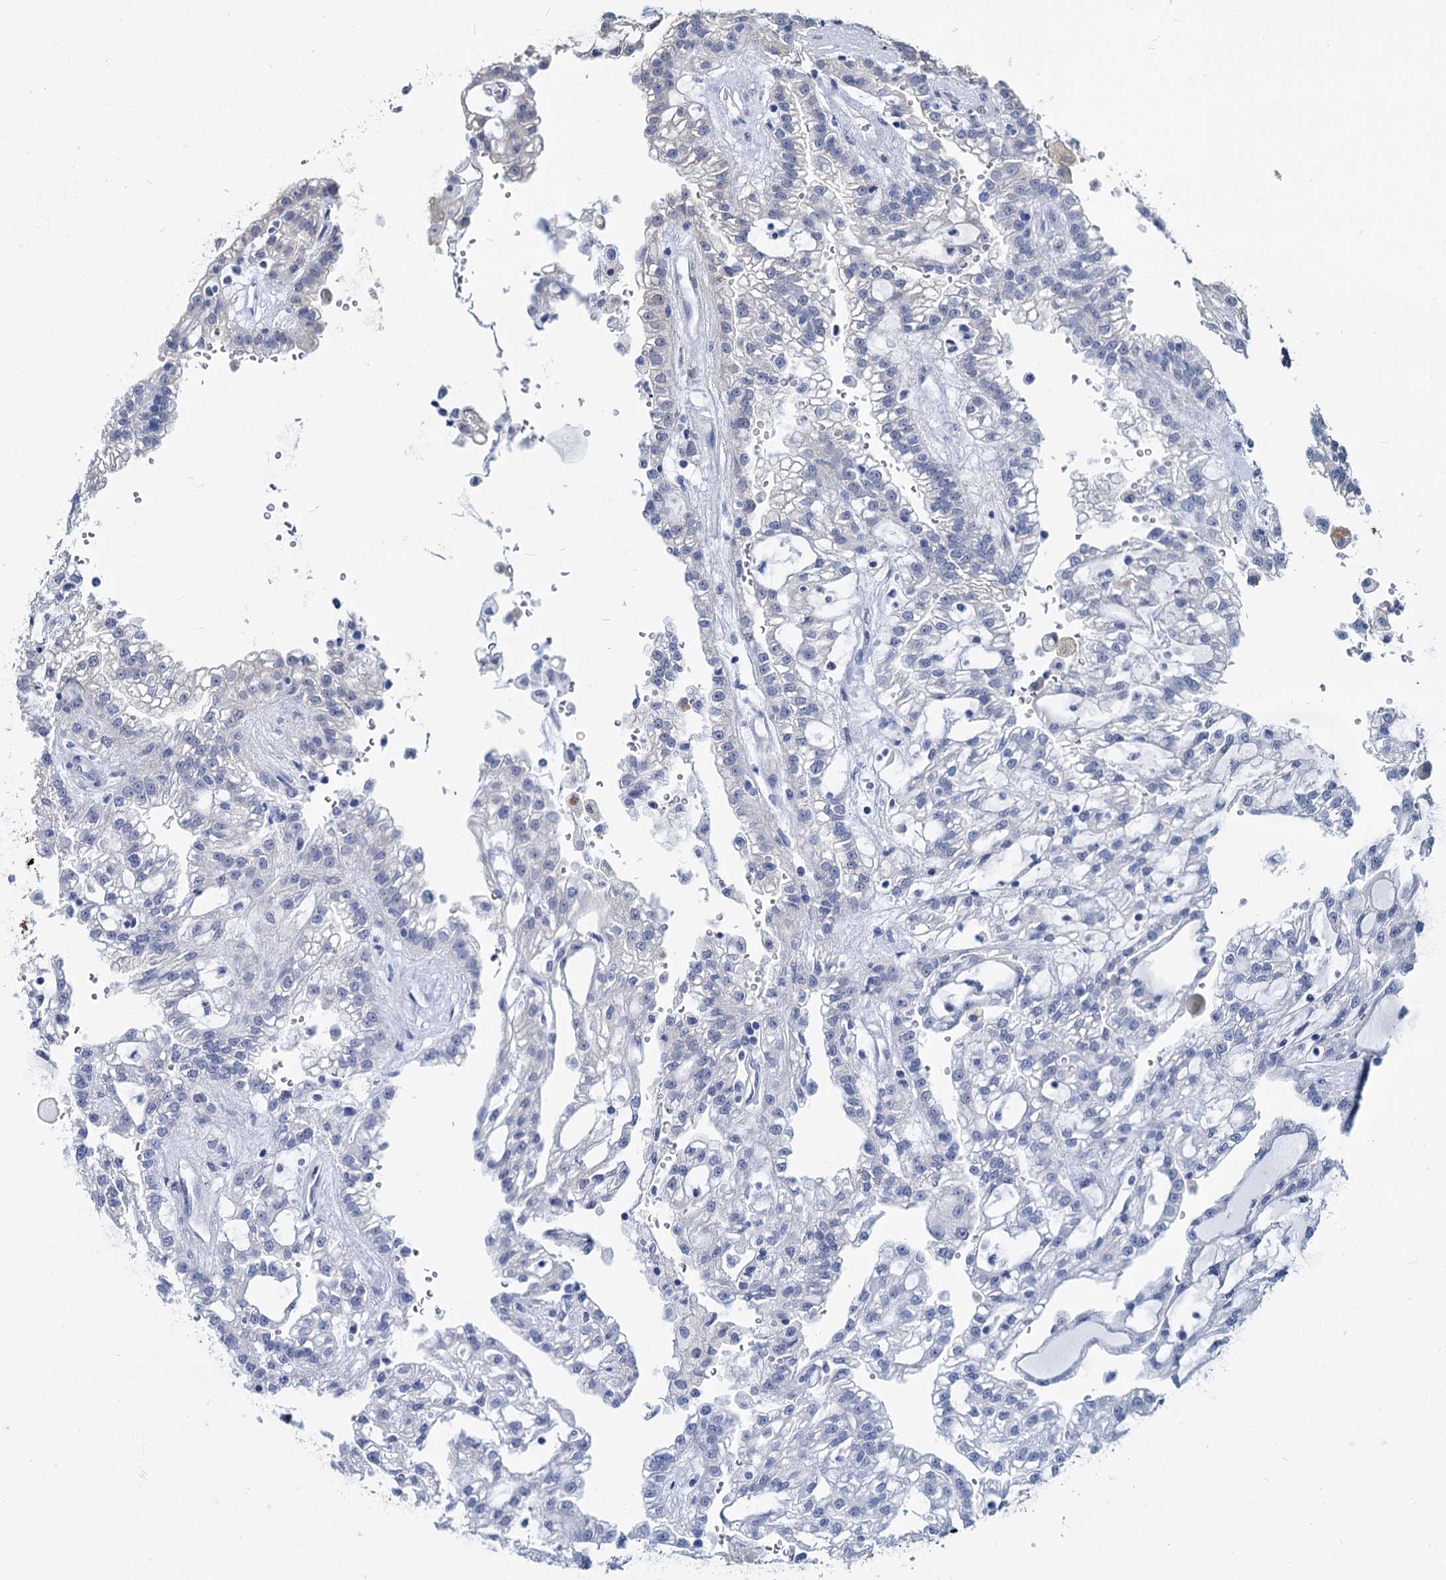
{"staining": {"intensity": "negative", "quantity": "none", "location": "none"}, "tissue": "renal cancer", "cell_type": "Tumor cells", "image_type": "cancer", "snomed": [{"axis": "morphology", "description": "Adenocarcinoma, NOS"}, {"axis": "topography", "description": "Kidney"}], "caption": "There is no significant staining in tumor cells of renal cancer.", "gene": "GSTM3", "patient": {"sex": "male", "age": 63}}